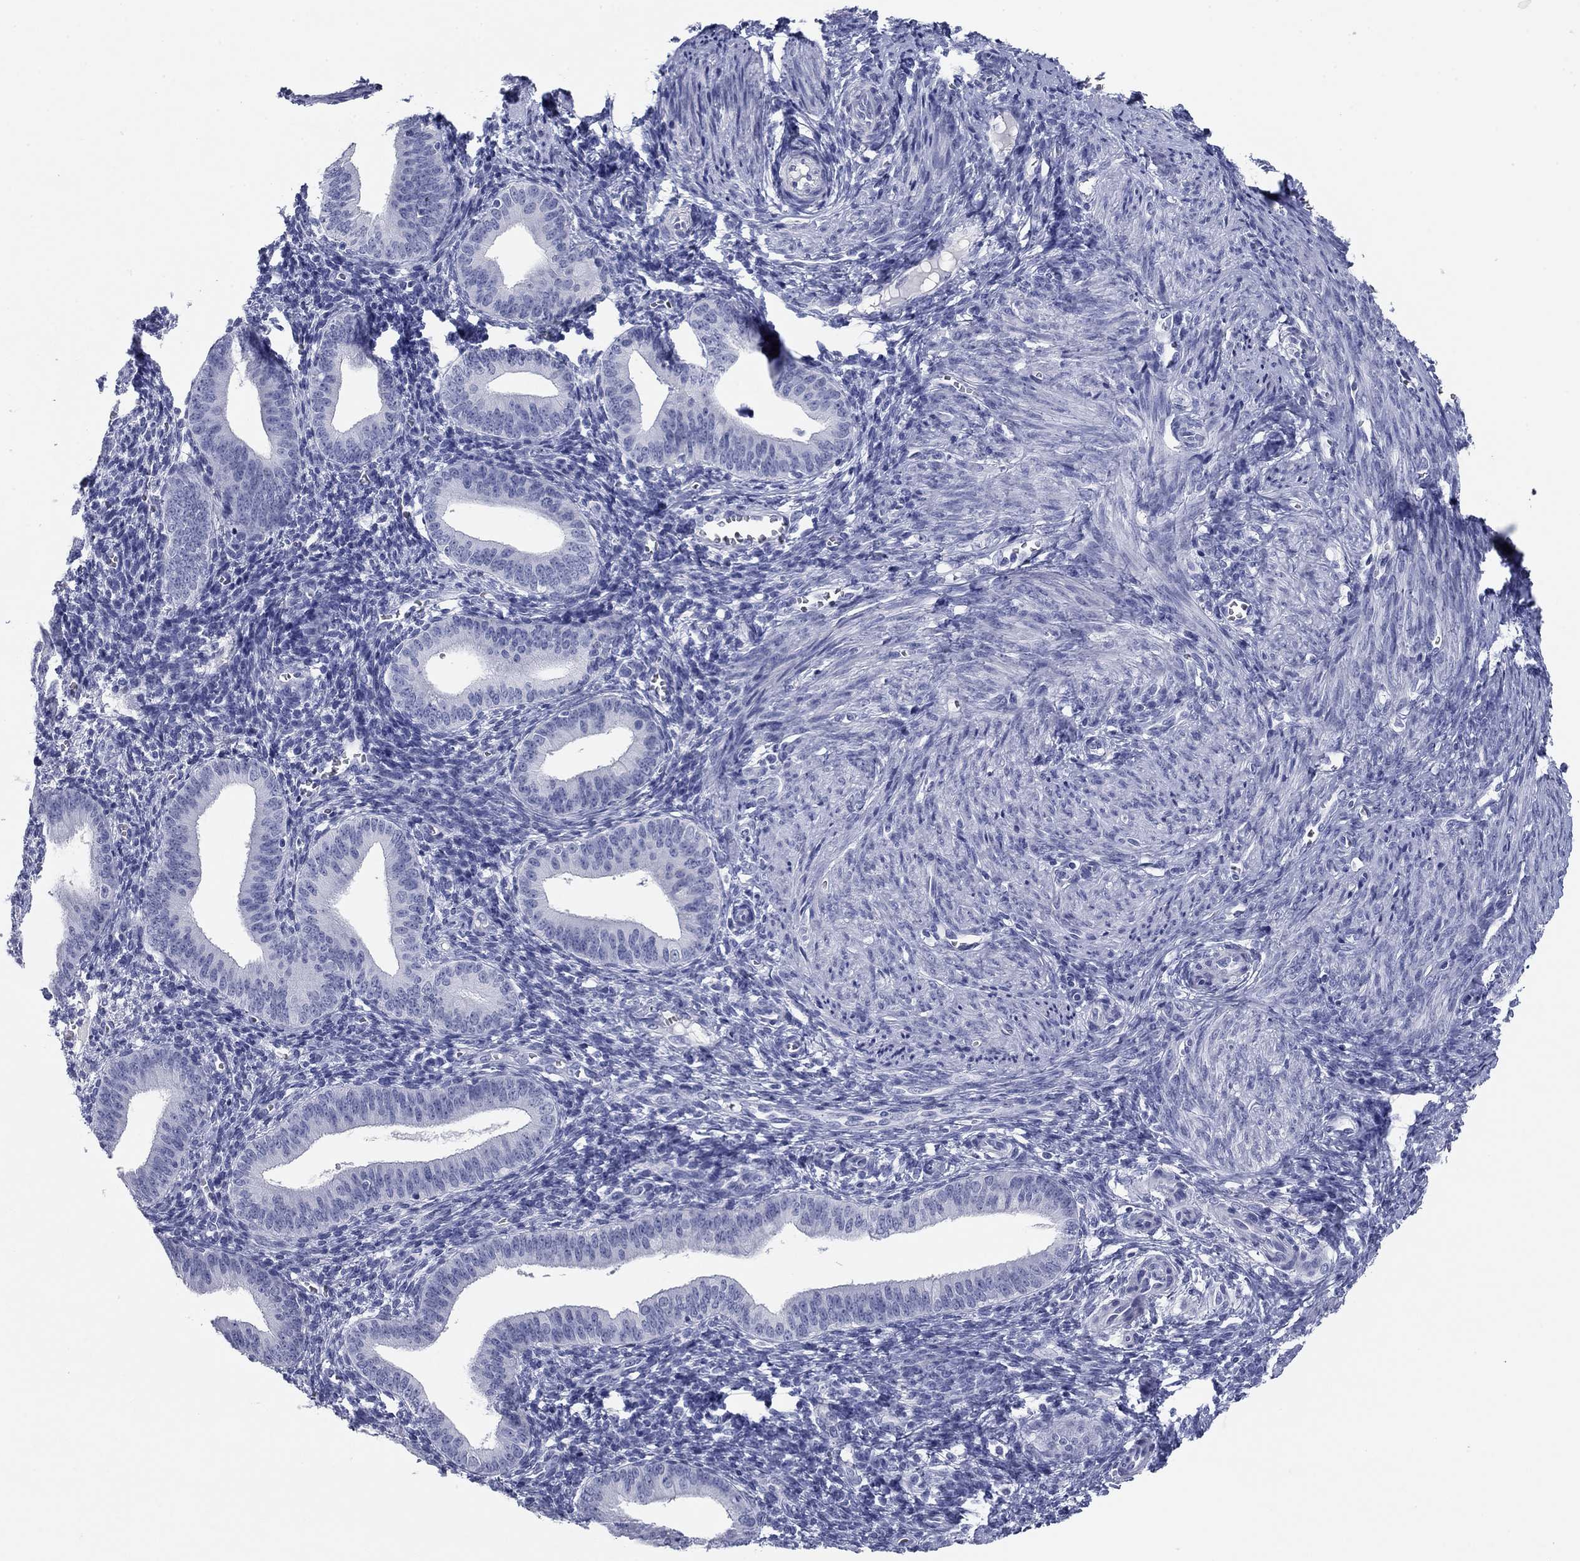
{"staining": {"intensity": "negative", "quantity": "none", "location": "none"}, "tissue": "endometrium", "cell_type": "Cells in endometrial stroma", "image_type": "normal", "snomed": [{"axis": "morphology", "description": "Normal tissue, NOS"}, {"axis": "topography", "description": "Endometrium"}], "caption": "The histopathology image shows no significant staining in cells in endometrial stroma of endometrium. (Brightfield microscopy of DAB (3,3'-diaminobenzidine) immunohistochemistry at high magnification).", "gene": "KCNH1", "patient": {"sex": "female", "age": 42}}